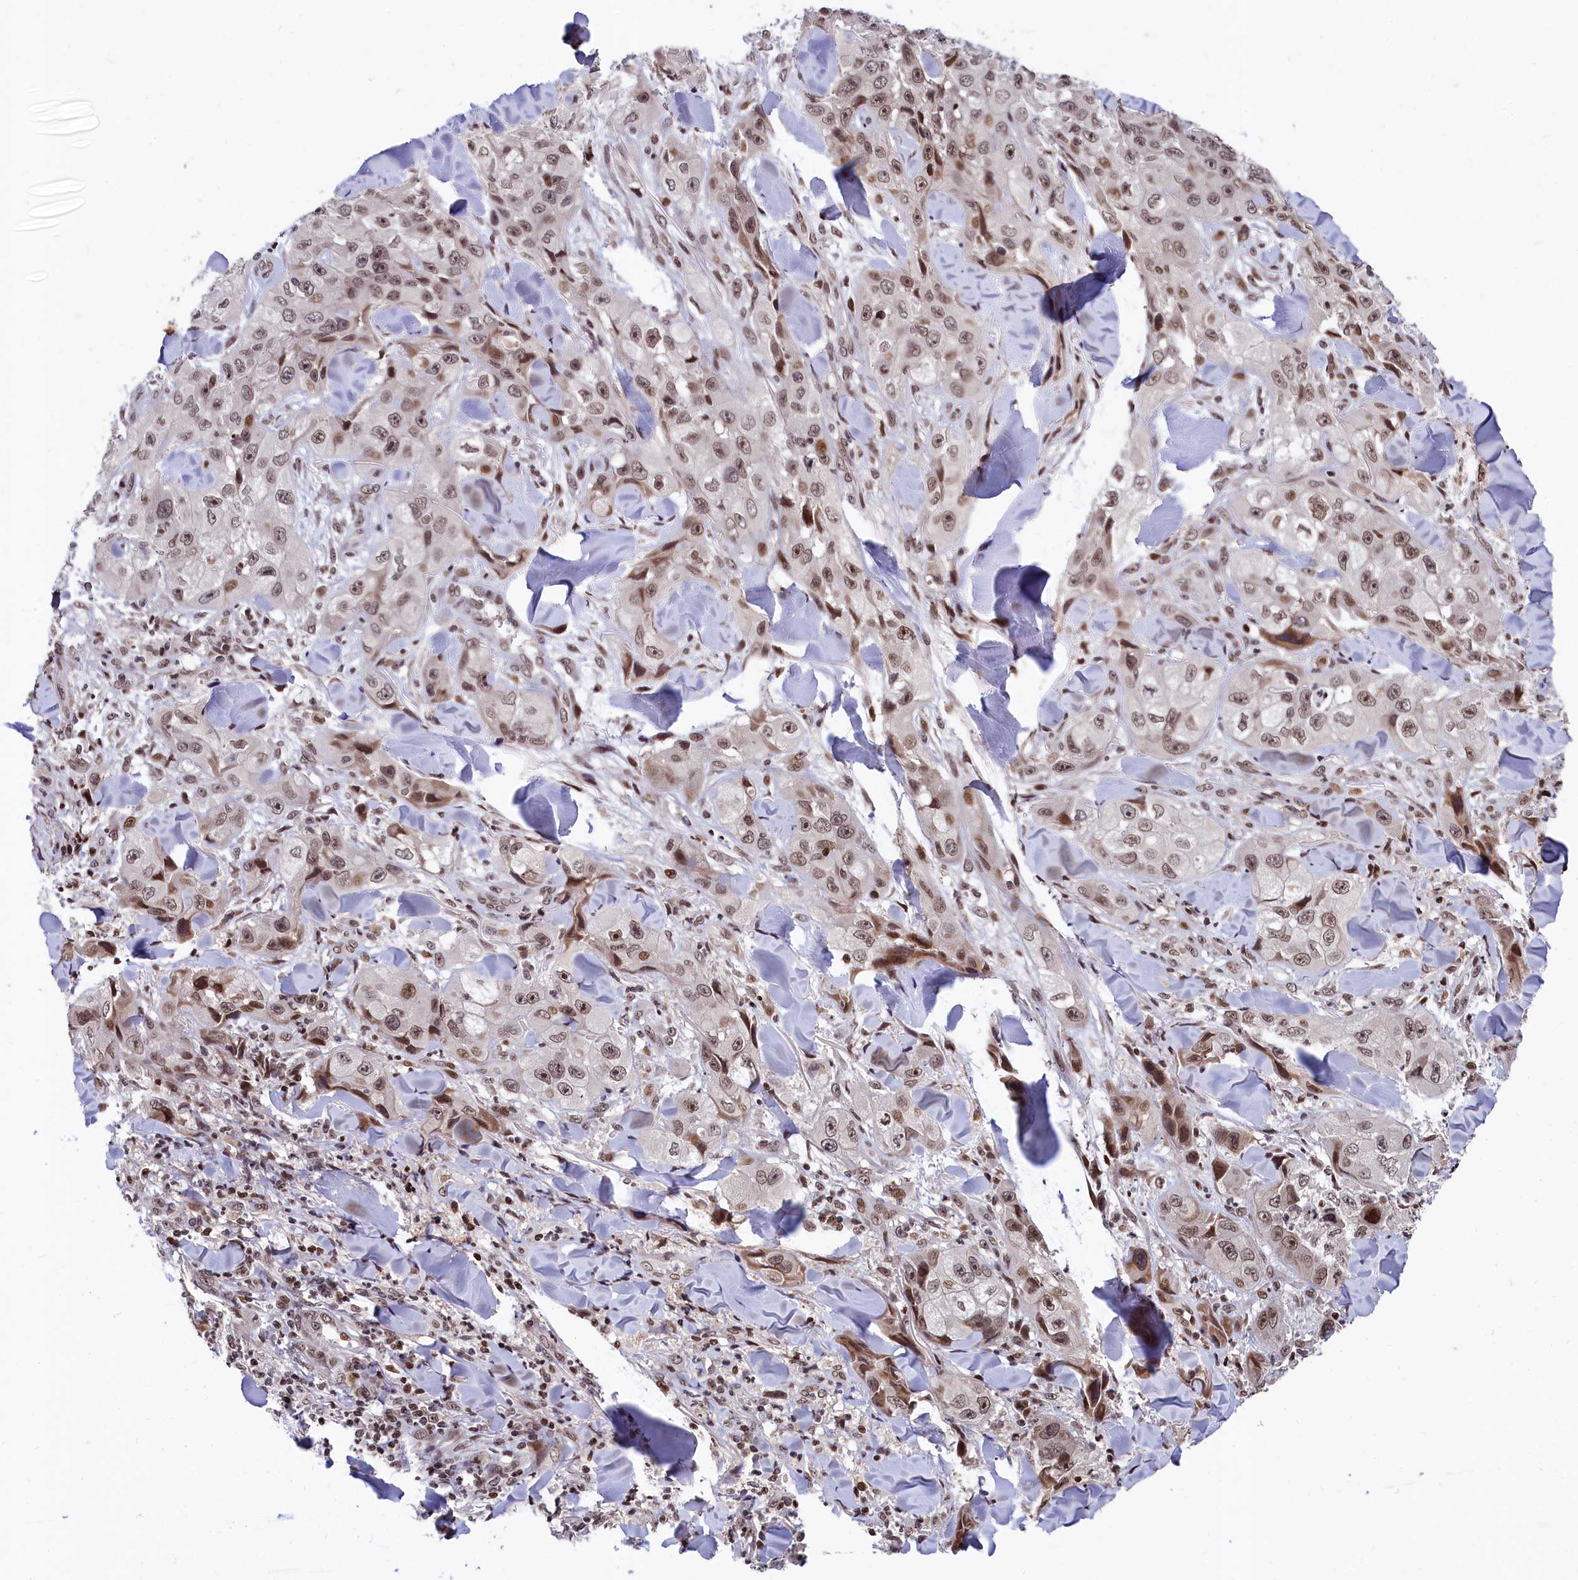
{"staining": {"intensity": "moderate", "quantity": ">75%", "location": "nuclear"}, "tissue": "skin cancer", "cell_type": "Tumor cells", "image_type": "cancer", "snomed": [{"axis": "morphology", "description": "Squamous cell carcinoma, NOS"}, {"axis": "topography", "description": "Skin"}, {"axis": "topography", "description": "Subcutis"}], "caption": "Approximately >75% of tumor cells in human squamous cell carcinoma (skin) exhibit moderate nuclear protein staining as visualized by brown immunohistochemical staining.", "gene": "FAM217B", "patient": {"sex": "male", "age": 73}}